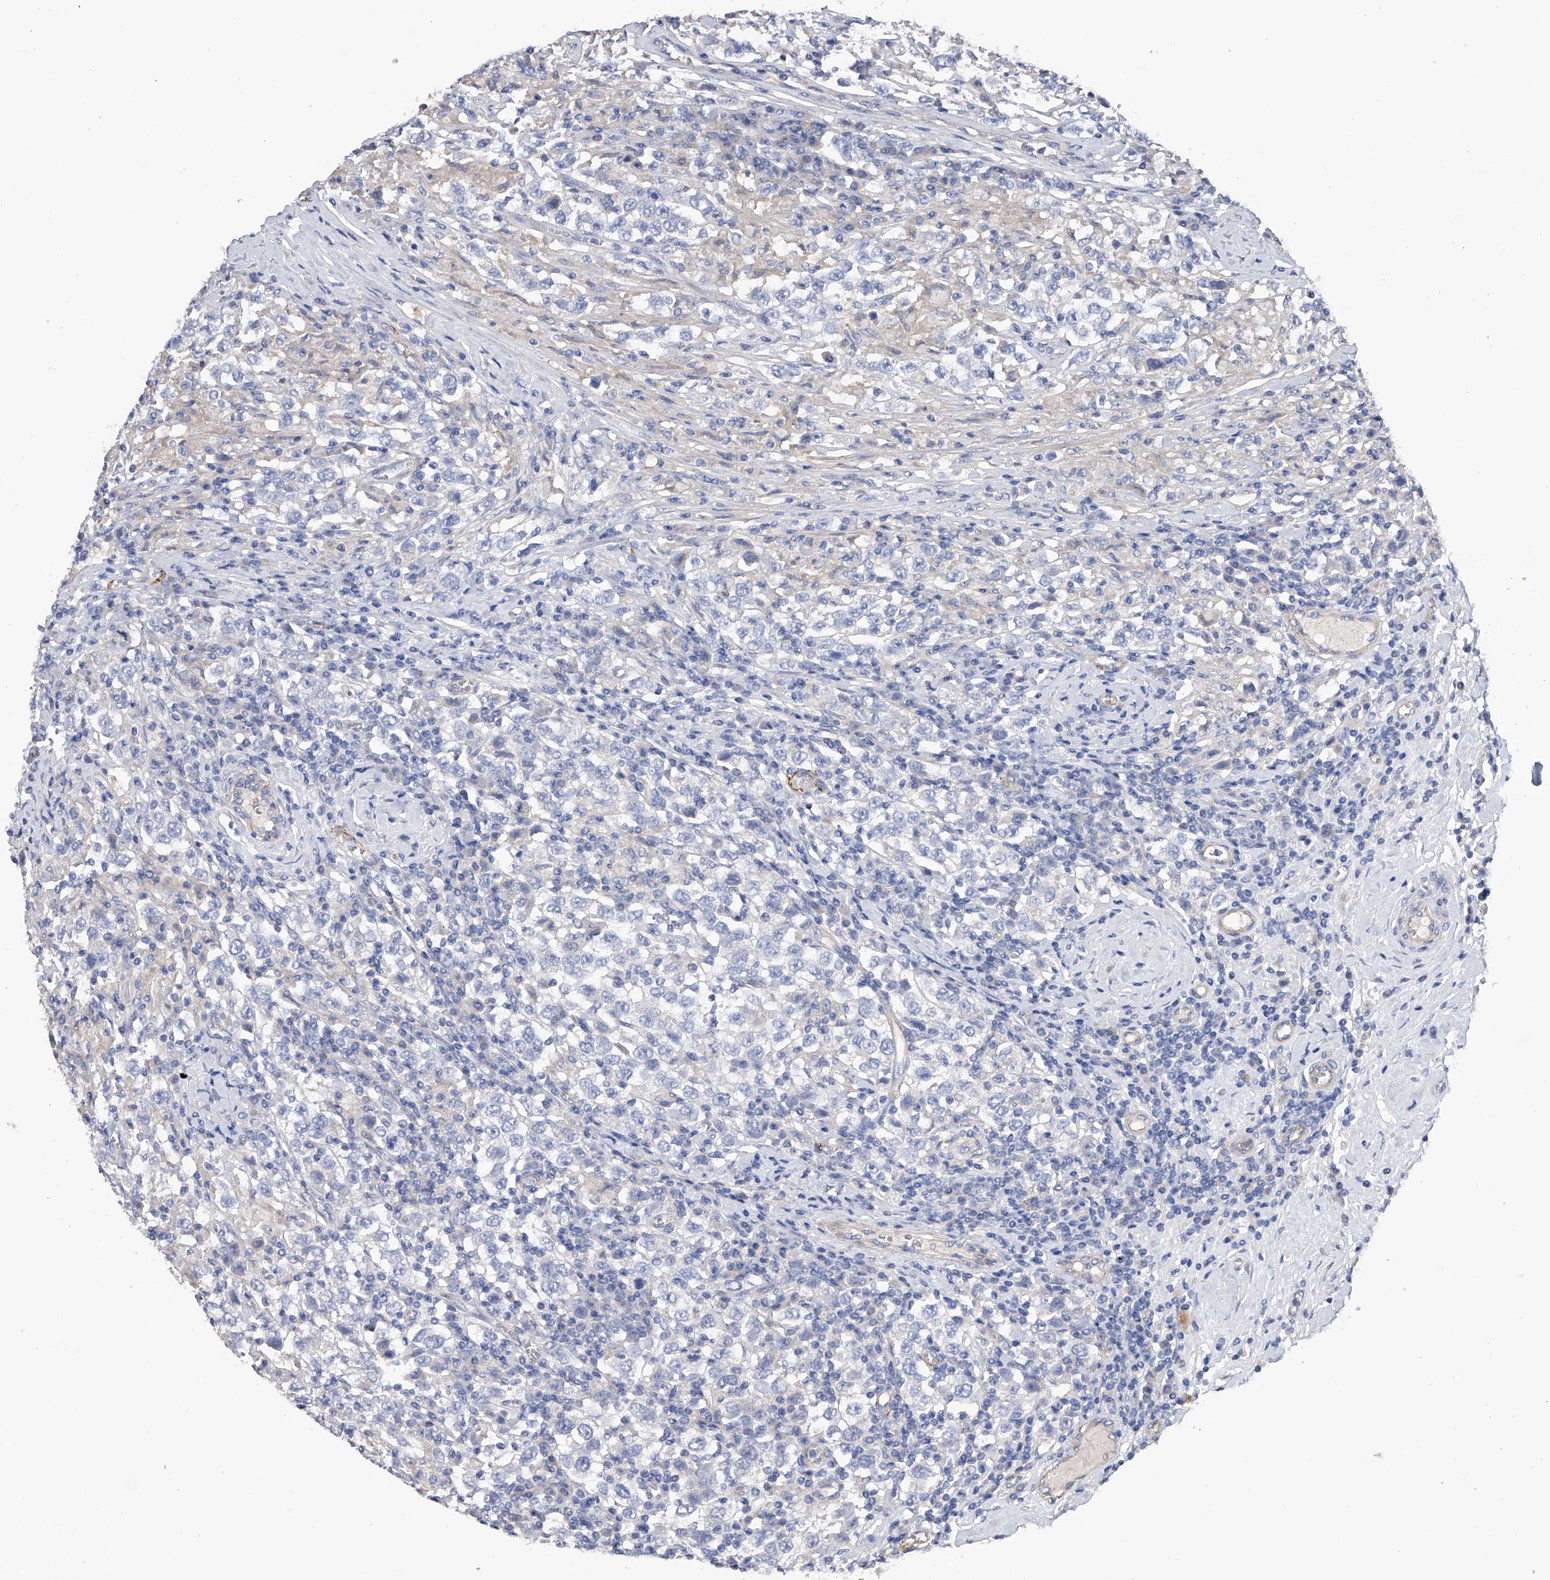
{"staining": {"intensity": "negative", "quantity": "none", "location": "none"}, "tissue": "testis cancer", "cell_type": "Tumor cells", "image_type": "cancer", "snomed": [{"axis": "morphology", "description": "Seminoma, NOS"}, {"axis": "topography", "description": "Testis"}], "caption": "Tumor cells are negative for protein expression in human testis cancer.", "gene": "RWDD2A", "patient": {"sex": "male", "age": 41}}